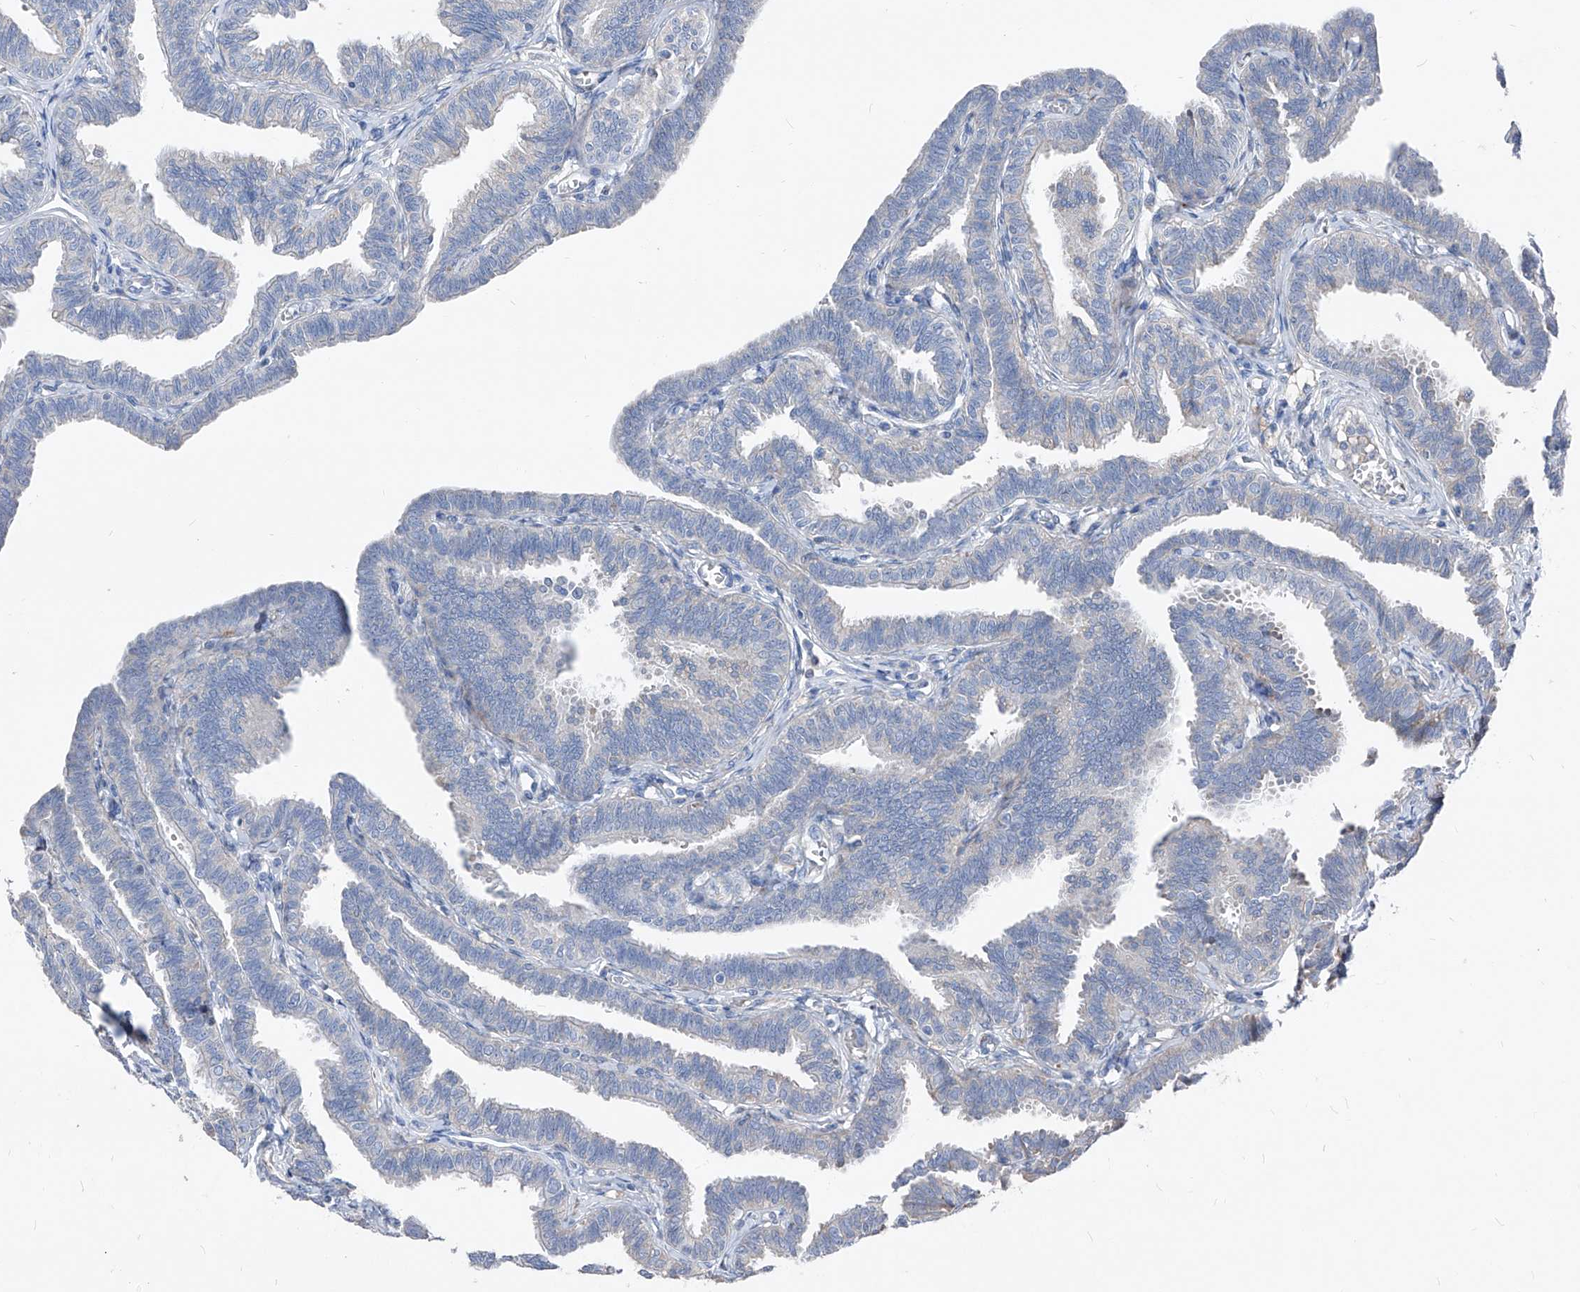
{"staining": {"intensity": "negative", "quantity": "none", "location": "none"}, "tissue": "fallopian tube", "cell_type": "Glandular cells", "image_type": "normal", "snomed": [{"axis": "morphology", "description": "Normal tissue, NOS"}, {"axis": "topography", "description": "Fallopian tube"}, {"axis": "topography", "description": "Ovary"}], "caption": "IHC photomicrograph of benign fallopian tube stained for a protein (brown), which displays no expression in glandular cells.", "gene": "IFI27", "patient": {"sex": "female", "age": 23}}